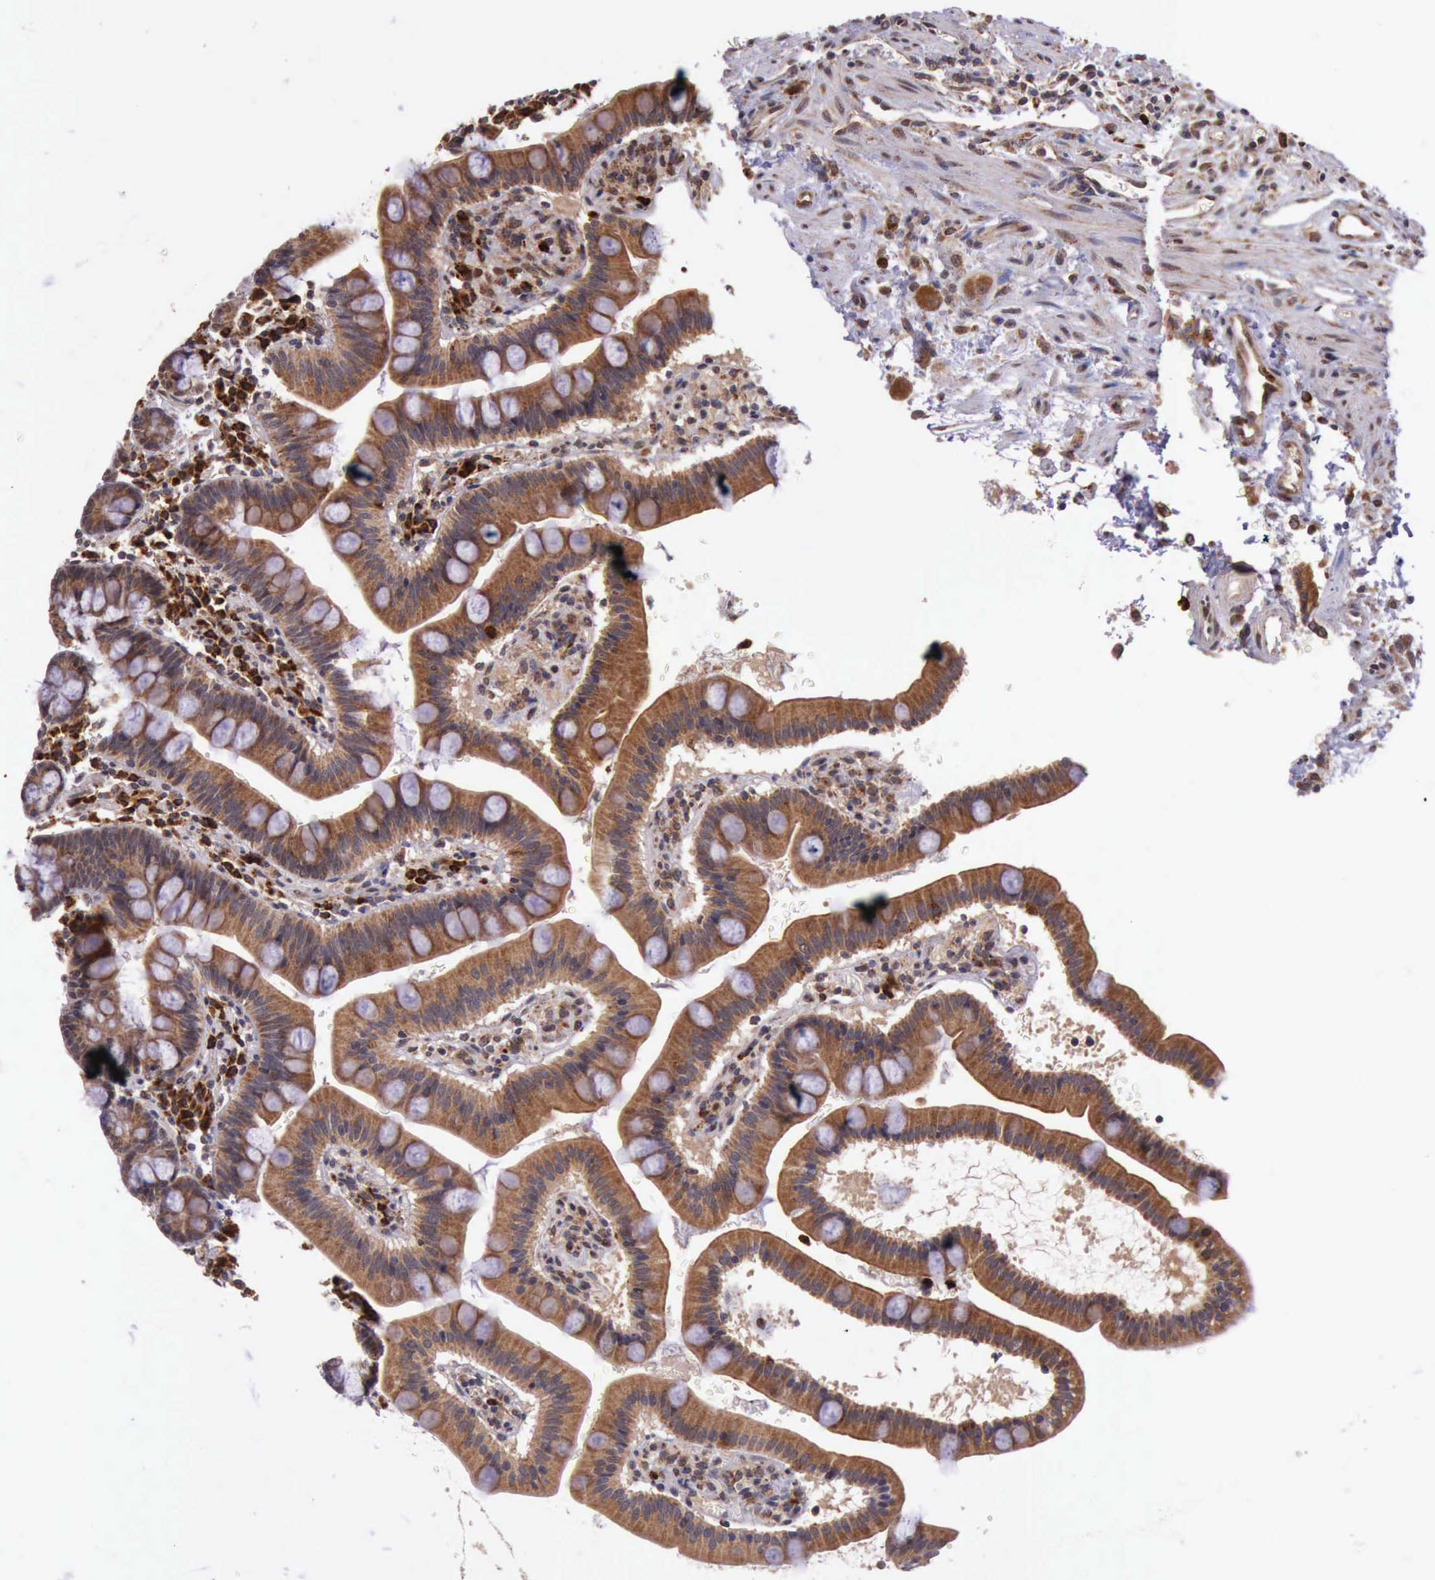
{"staining": {"intensity": "strong", "quantity": ">75%", "location": "cytoplasmic/membranous"}, "tissue": "duodenum", "cell_type": "Glandular cells", "image_type": "normal", "snomed": [{"axis": "morphology", "description": "Normal tissue, NOS"}, {"axis": "topography", "description": "Pancreas"}, {"axis": "topography", "description": "Duodenum"}], "caption": "Immunohistochemistry image of benign duodenum stained for a protein (brown), which displays high levels of strong cytoplasmic/membranous positivity in approximately >75% of glandular cells.", "gene": "ARMCX3", "patient": {"sex": "male", "age": 79}}